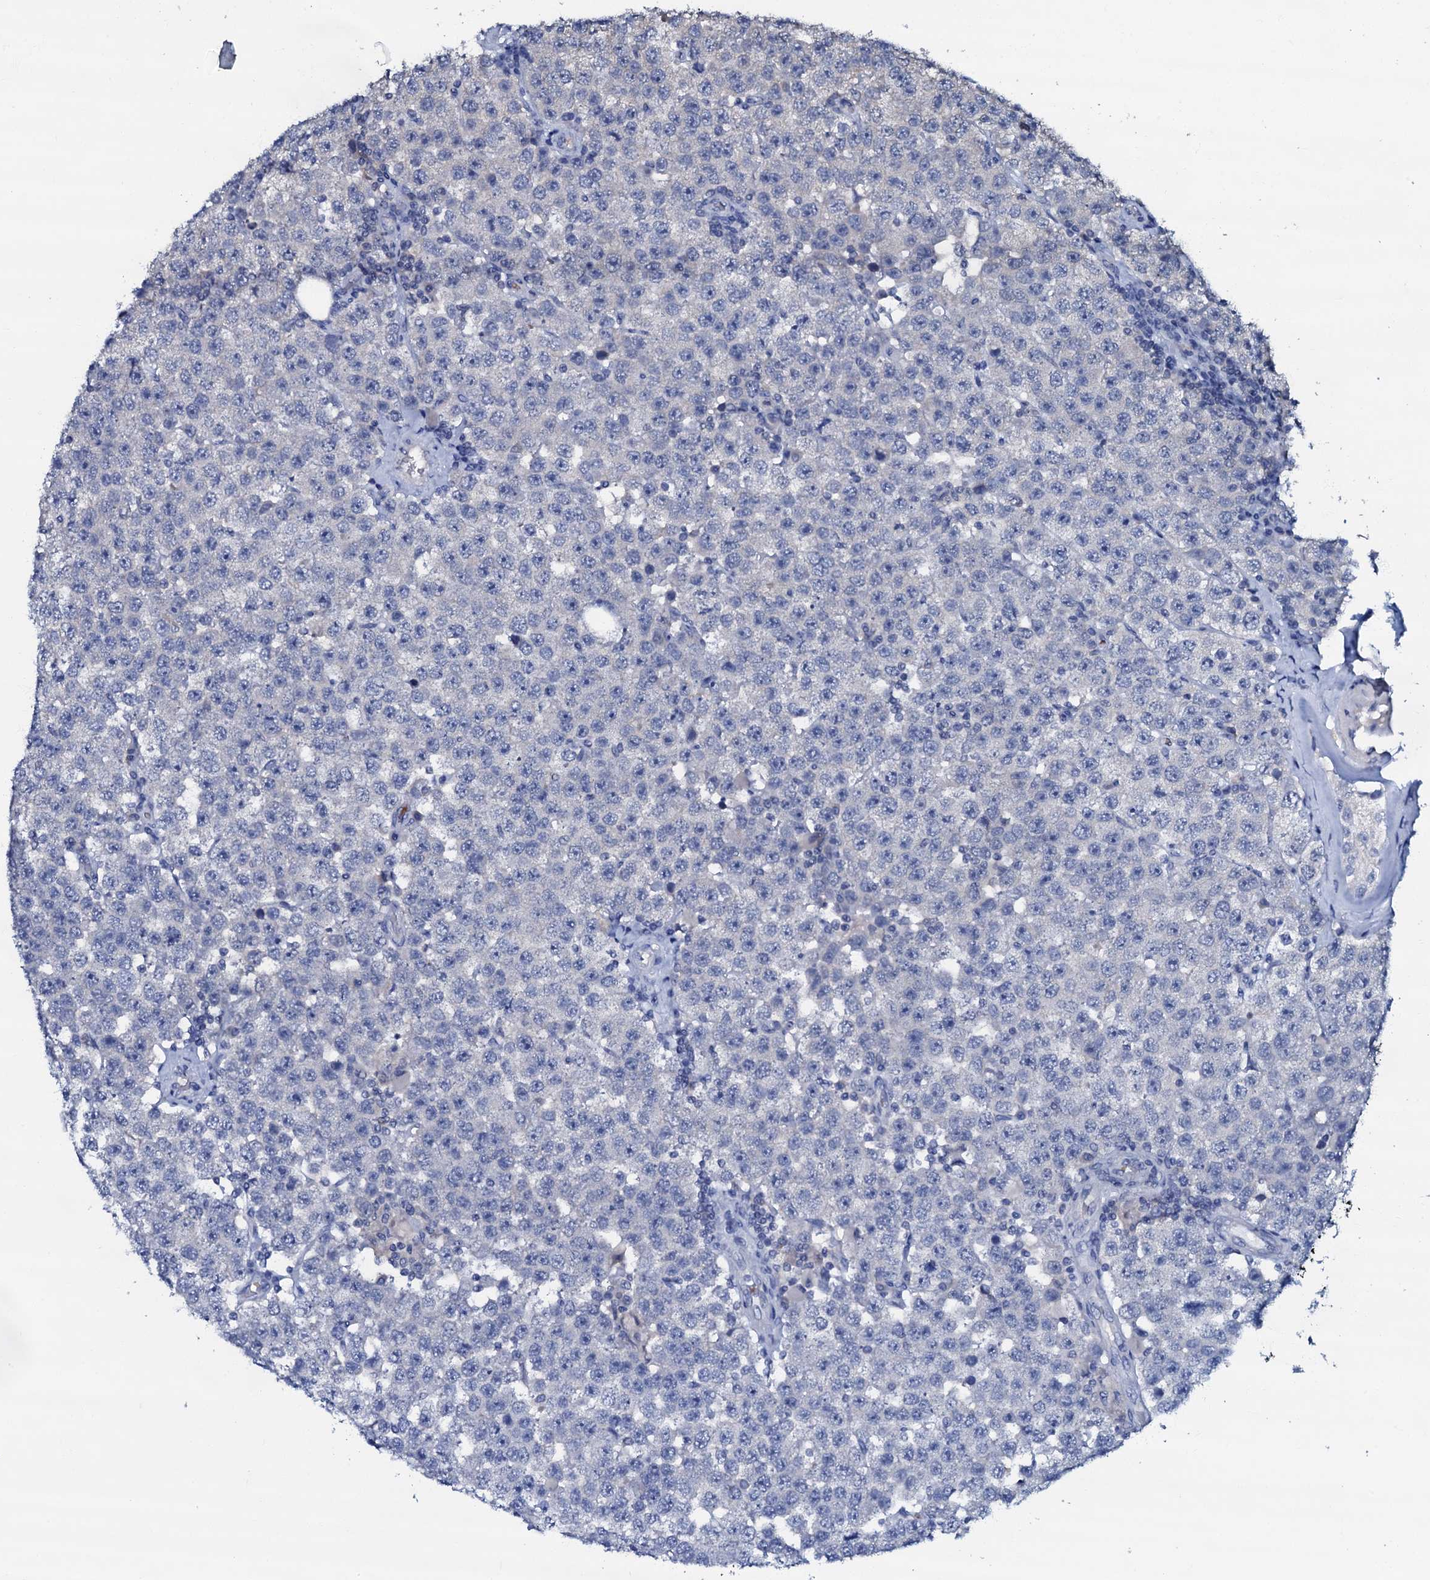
{"staining": {"intensity": "negative", "quantity": "none", "location": "none"}, "tissue": "testis cancer", "cell_type": "Tumor cells", "image_type": "cancer", "snomed": [{"axis": "morphology", "description": "Seminoma, NOS"}, {"axis": "topography", "description": "Testis"}], "caption": "Protein analysis of testis cancer (seminoma) reveals no significant positivity in tumor cells.", "gene": "CPNE2", "patient": {"sex": "male", "age": 28}}